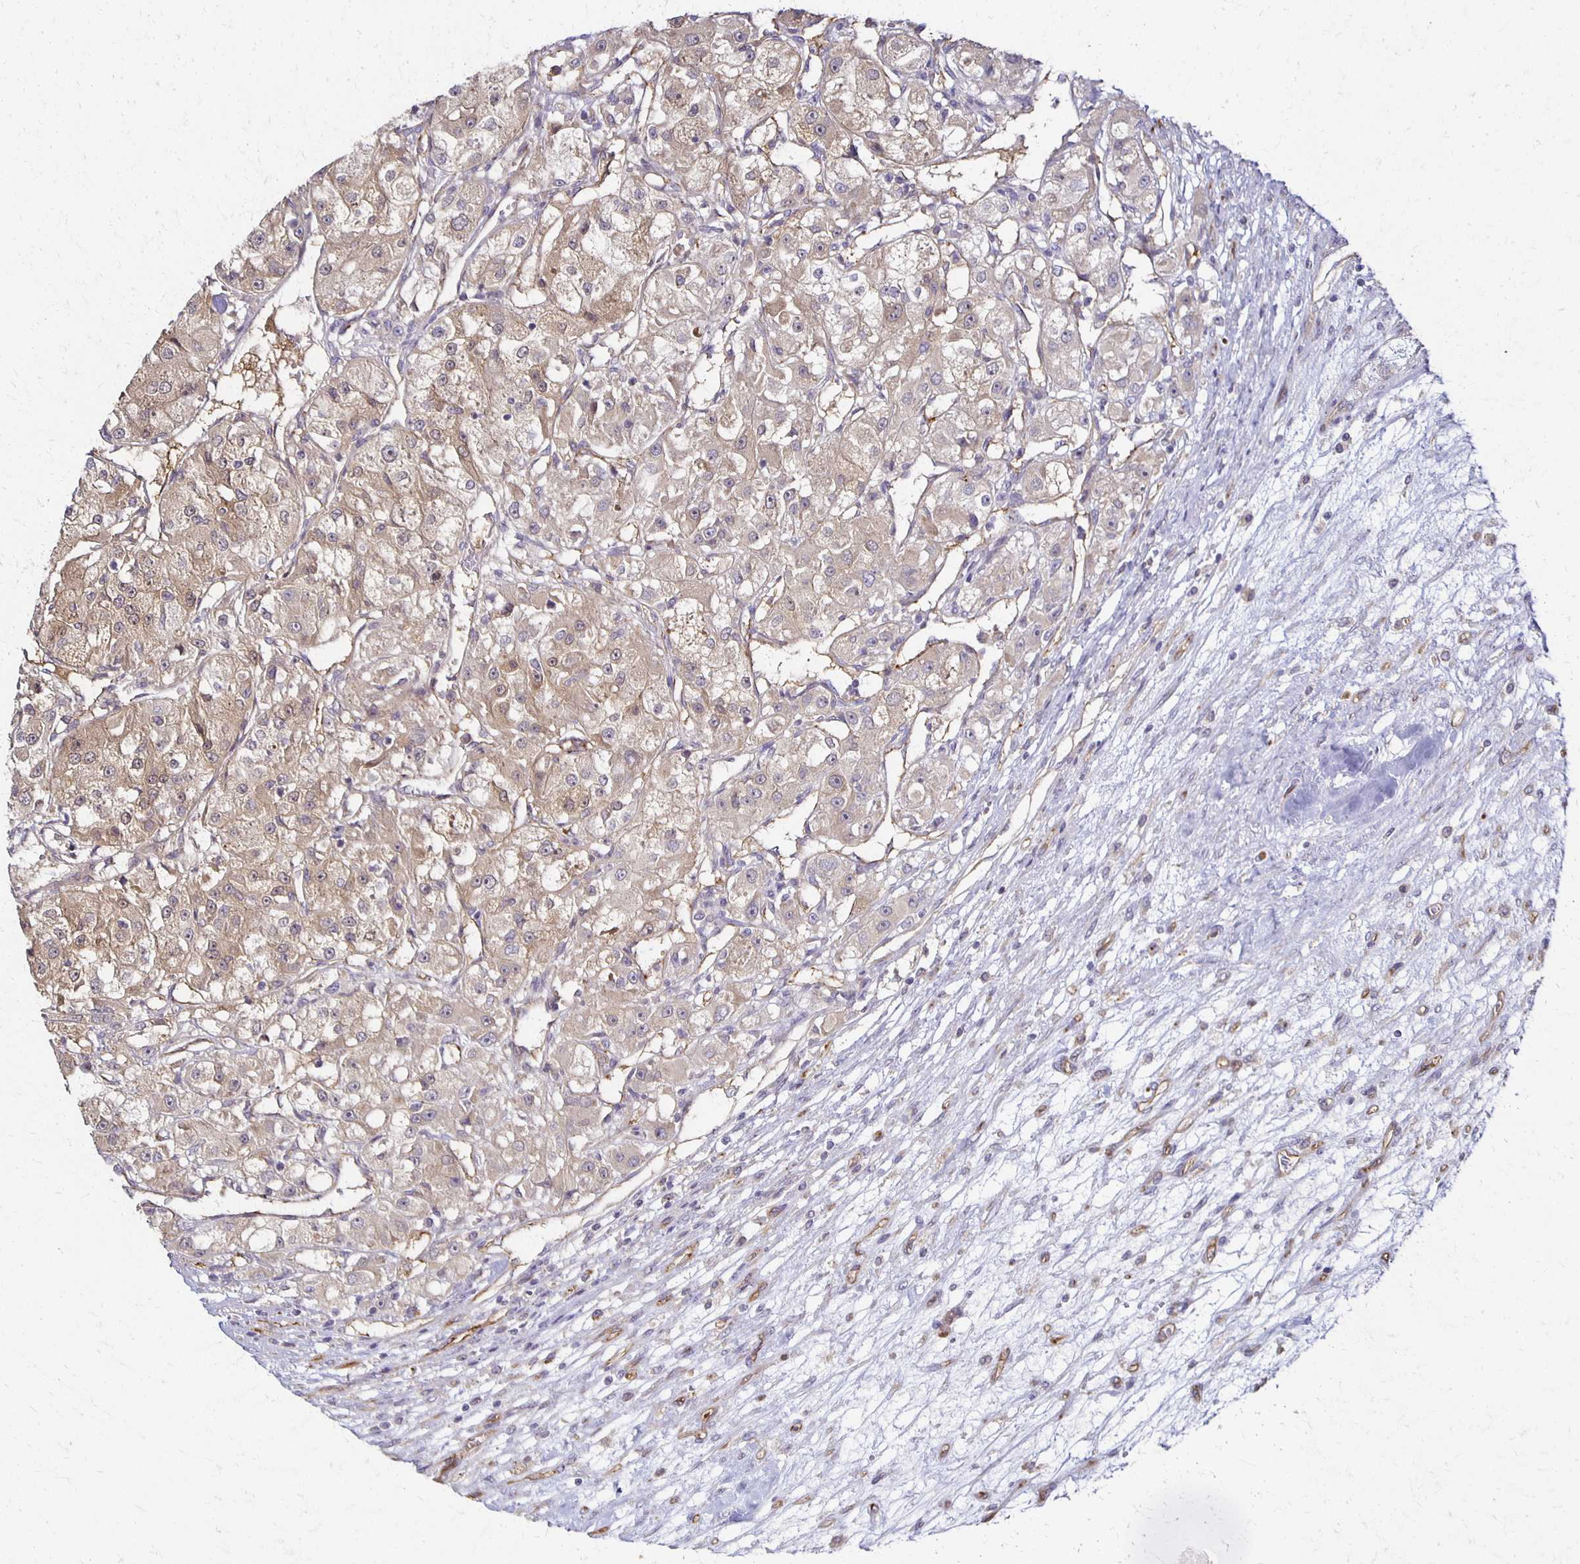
{"staining": {"intensity": "weak", "quantity": ">75%", "location": "cytoplasmic/membranous"}, "tissue": "renal cancer", "cell_type": "Tumor cells", "image_type": "cancer", "snomed": [{"axis": "morphology", "description": "Adenocarcinoma, NOS"}, {"axis": "topography", "description": "Kidney"}], "caption": "The immunohistochemical stain highlights weak cytoplasmic/membranous staining in tumor cells of renal adenocarcinoma tissue.", "gene": "GPX4", "patient": {"sex": "female", "age": 63}}